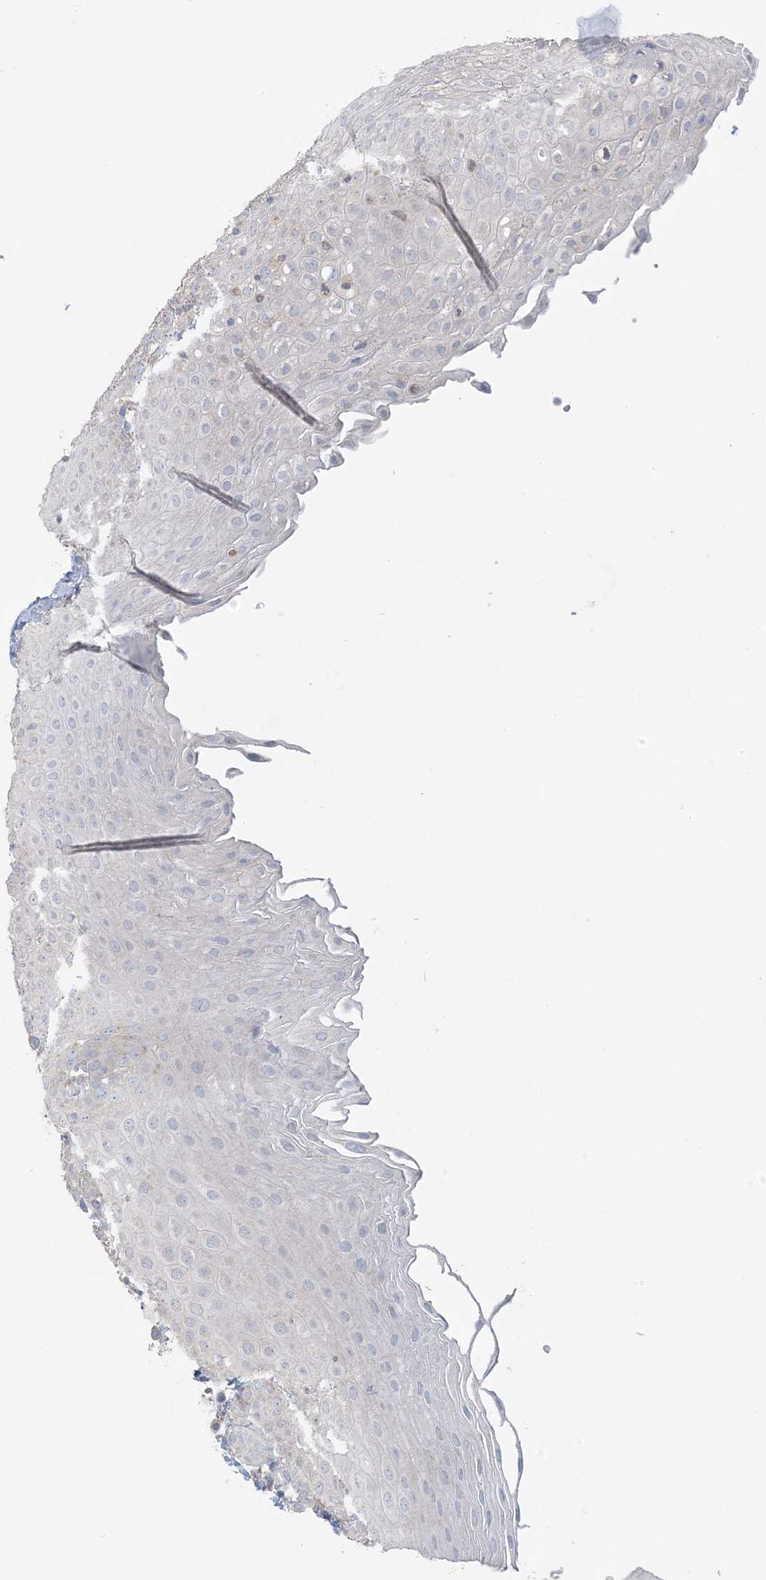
{"staining": {"intensity": "weak", "quantity": "<25%", "location": "cytoplasmic/membranous"}, "tissue": "tonsil", "cell_type": "Germinal center cells", "image_type": "normal", "snomed": [{"axis": "morphology", "description": "Normal tissue, NOS"}, {"axis": "topography", "description": "Tonsil"}], "caption": "Immunohistochemistry (IHC) histopathology image of unremarkable tonsil stained for a protein (brown), which shows no staining in germinal center cells.", "gene": "EEFSEC", "patient": {"sex": "female", "age": 19}}